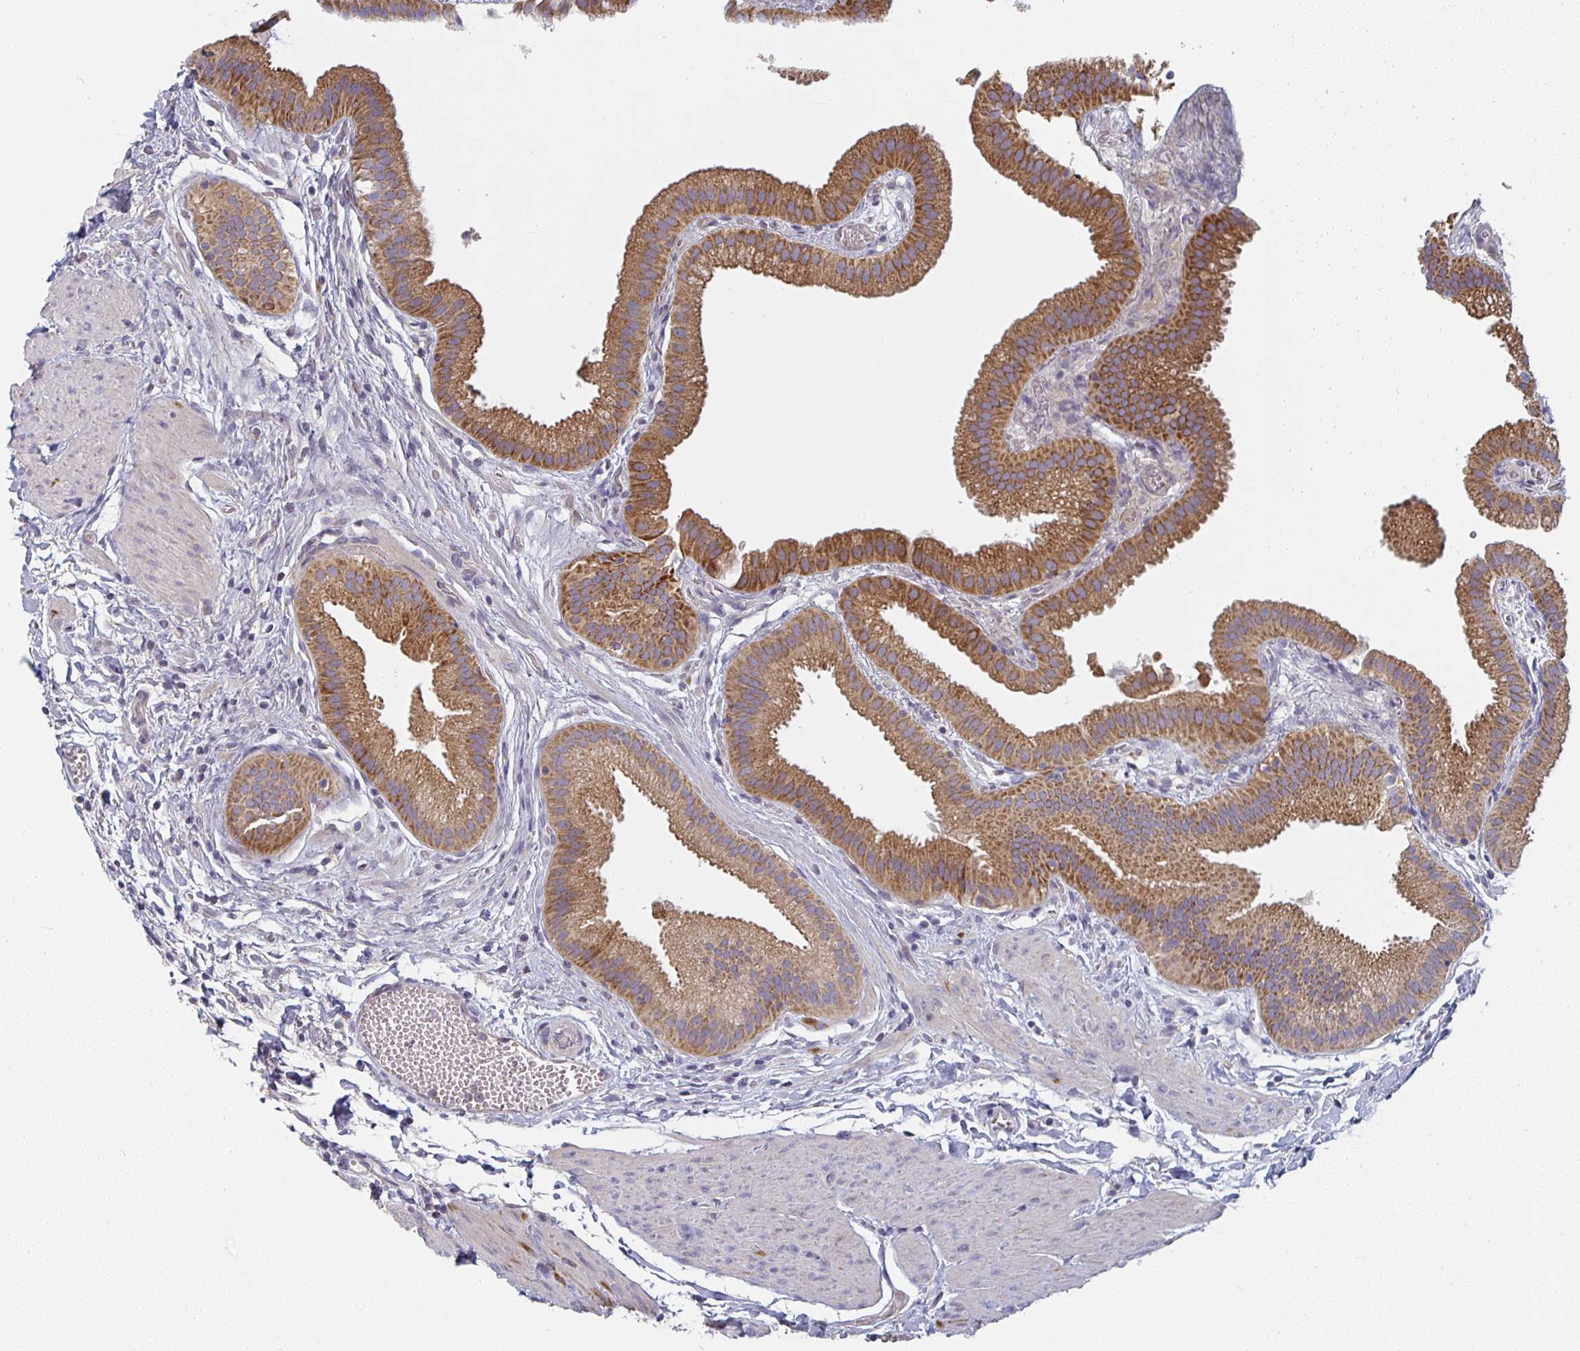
{"staining": {"intensity": "moderate", "quantity": ">75%", "location": "cytoplasmic/membranous"}, "tissue": "gallbladder", "cell_type": "Glandular cells", "image_type": "normal", "snomed": [{"axis": "morphology", "description": "Normal tissue, NOS"}, {"axis": "topography", "description": "Gallbladder"}], "caption": "High-magnification brightfield microscopy of normal gallbladder stained with DAB (3,3'-diaminobenzidine) (brown) and counterstained with hematoxylin (blue). glandular cells exhibit moderate cytoplasmic/membranous positivity is appreciated in about>75% of cells.", "gene": "CTHRC1", "patient": {"sex": "female", "age": 63}}